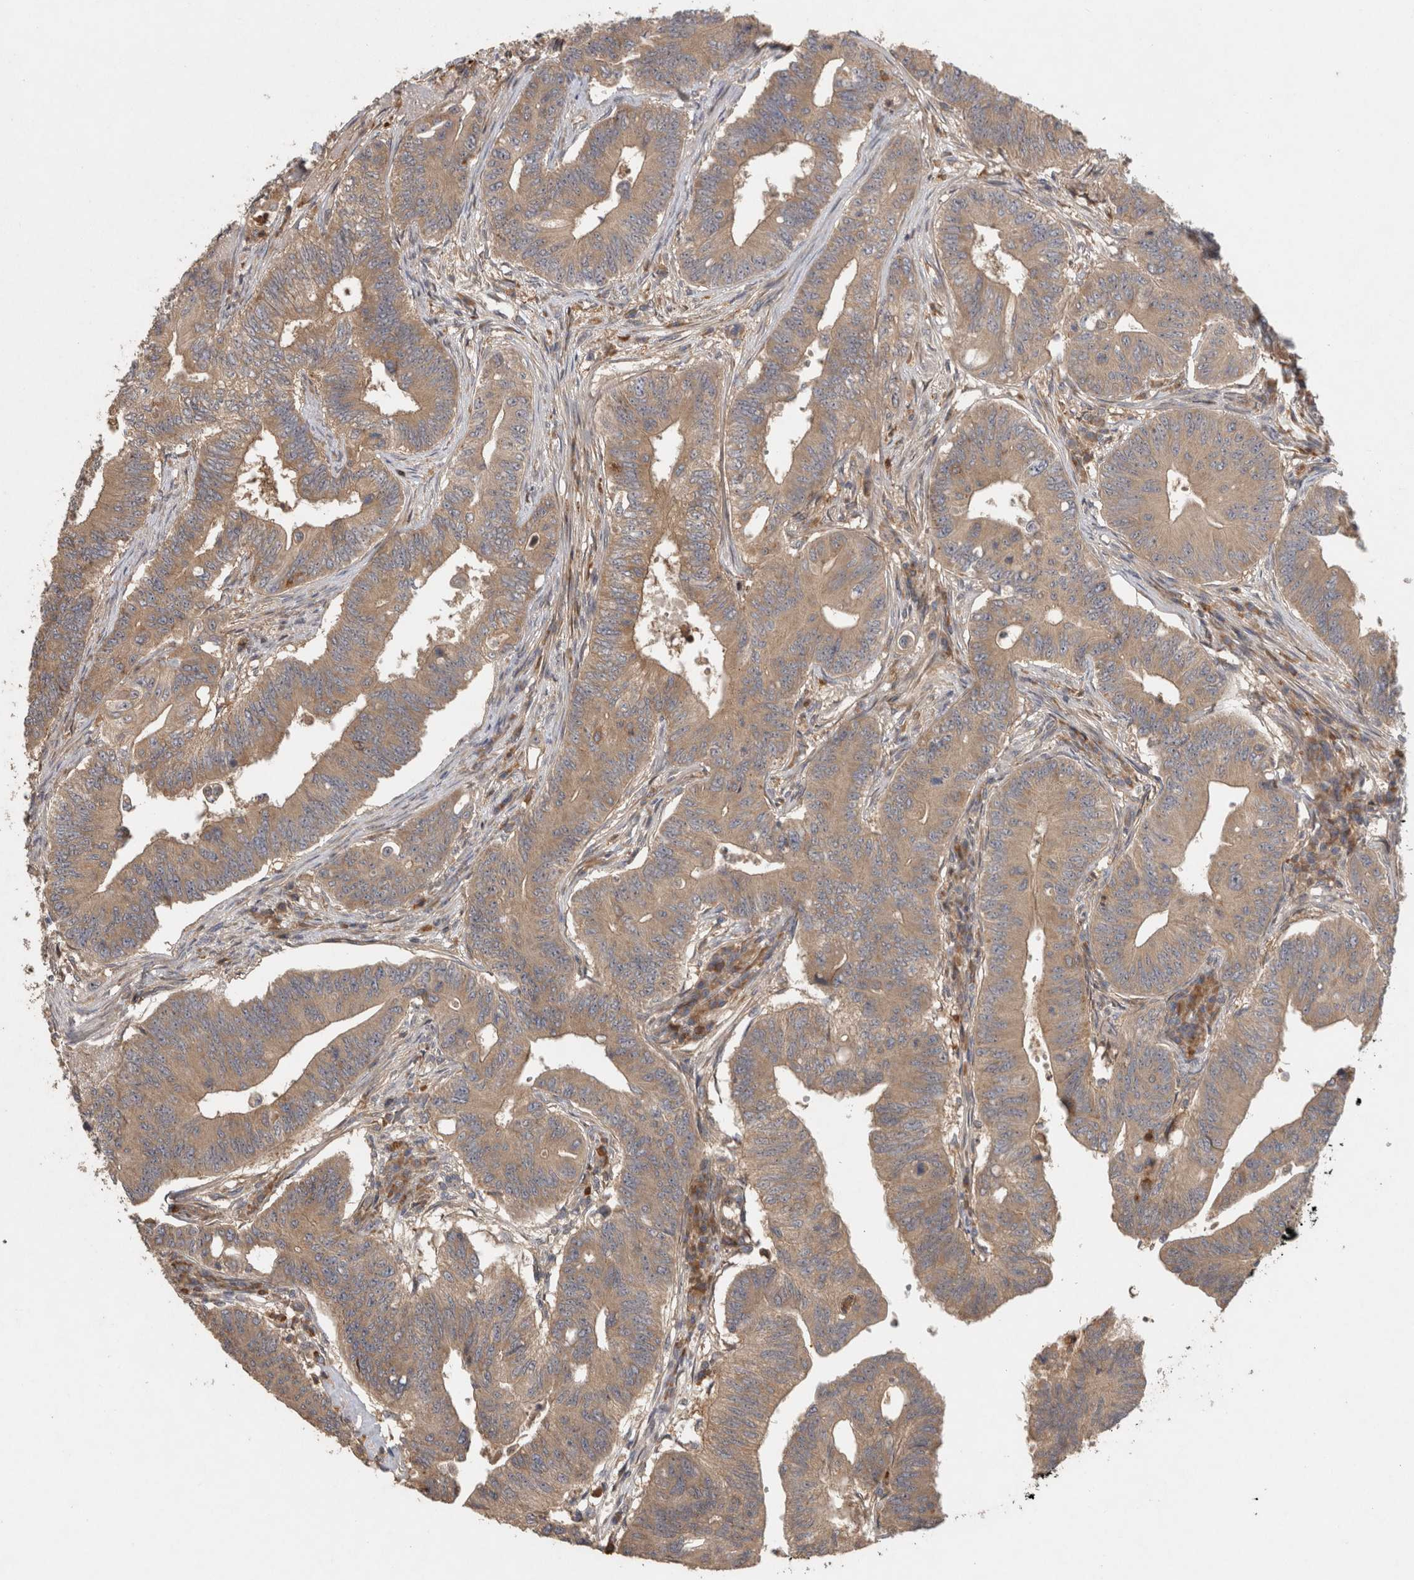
{"staining": {"intensity": "moderate", "quantity": ">75%", "location": "cytoplasmic/membranous"}, "tissue": "colorectal cancer", "cell_type": "Tumor cells", "image_type": "cancer", "snomed": [{"axis": "morphology", "description": "Adenoma, NOS"}, {"axis": "morphology", "description": "Adenocarcinoma, NOS"}, {"axis": "topography", "description": "Colon"}], "caption": "Tumor cells display medium levels of moderate cytoplasmic/membranous staining in approximately >75% of cells in human colorectal cancer.", "gene": "VEPH1", "patient": {"sex": "male", "age": 79}}